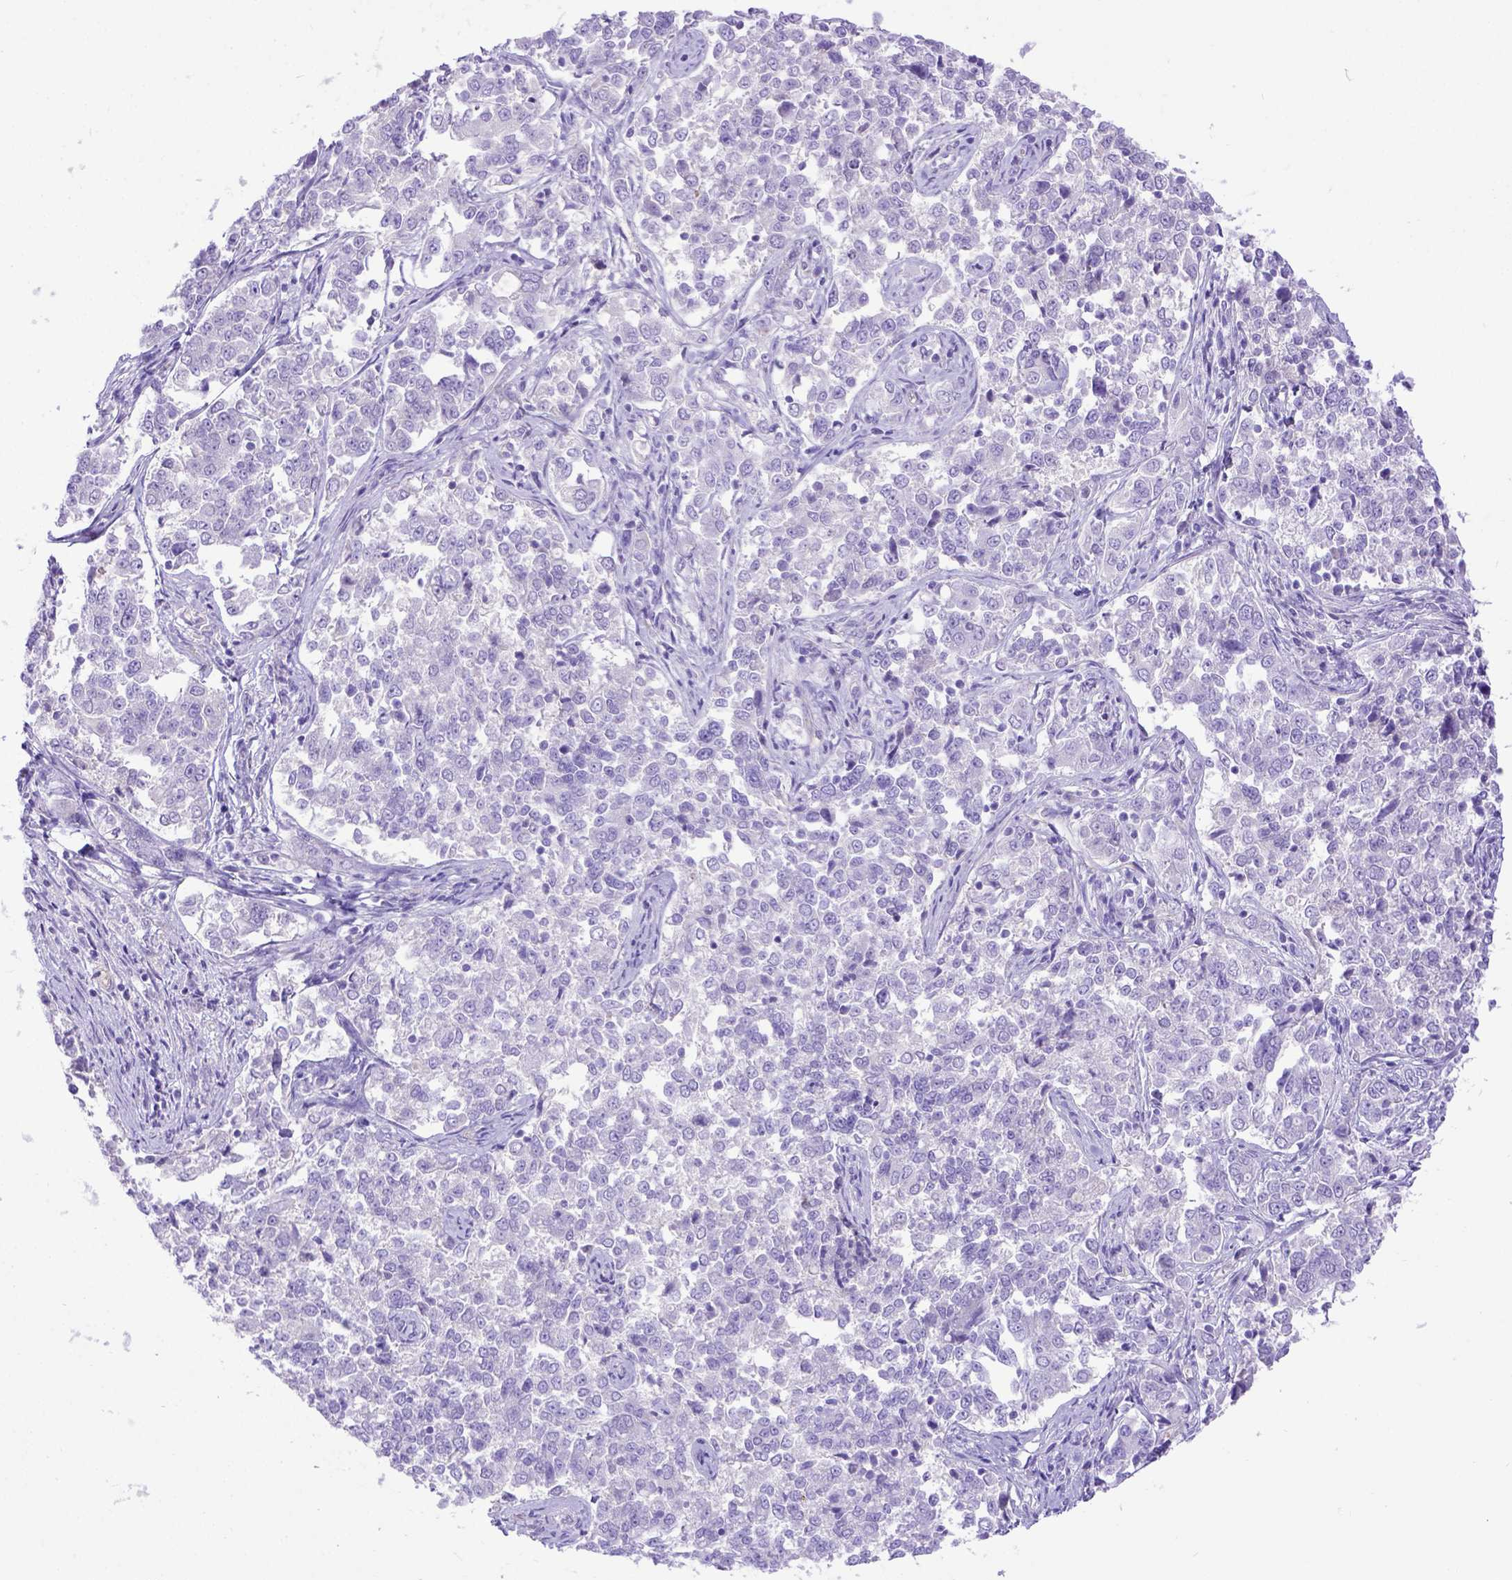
{"staining": {"intensity": "negative", "quantity": "none", "location": "none"}, "tissue": "endometrial cancer", "cell_type": "Tumor cells", "image_type": "cancer", "snomed": [{"axis": "morphology", "description": "Adenocarcinoma, NOS"}, {"axis": "topography", "description": "Endometrium"}], "caption": "High power microscopy image of an immunohistochemistry (IHC) image of endometrial adenocarcinoma, revealing no significant expression in tumor cells. (Stains: DAB immunohistochemistry (IHC) with hematoxylin counter stain, Microscopy: brightfield microscopy at high magnification).", "gene": "LRRC18", "patient": {"sex": "female", "age": 43}}